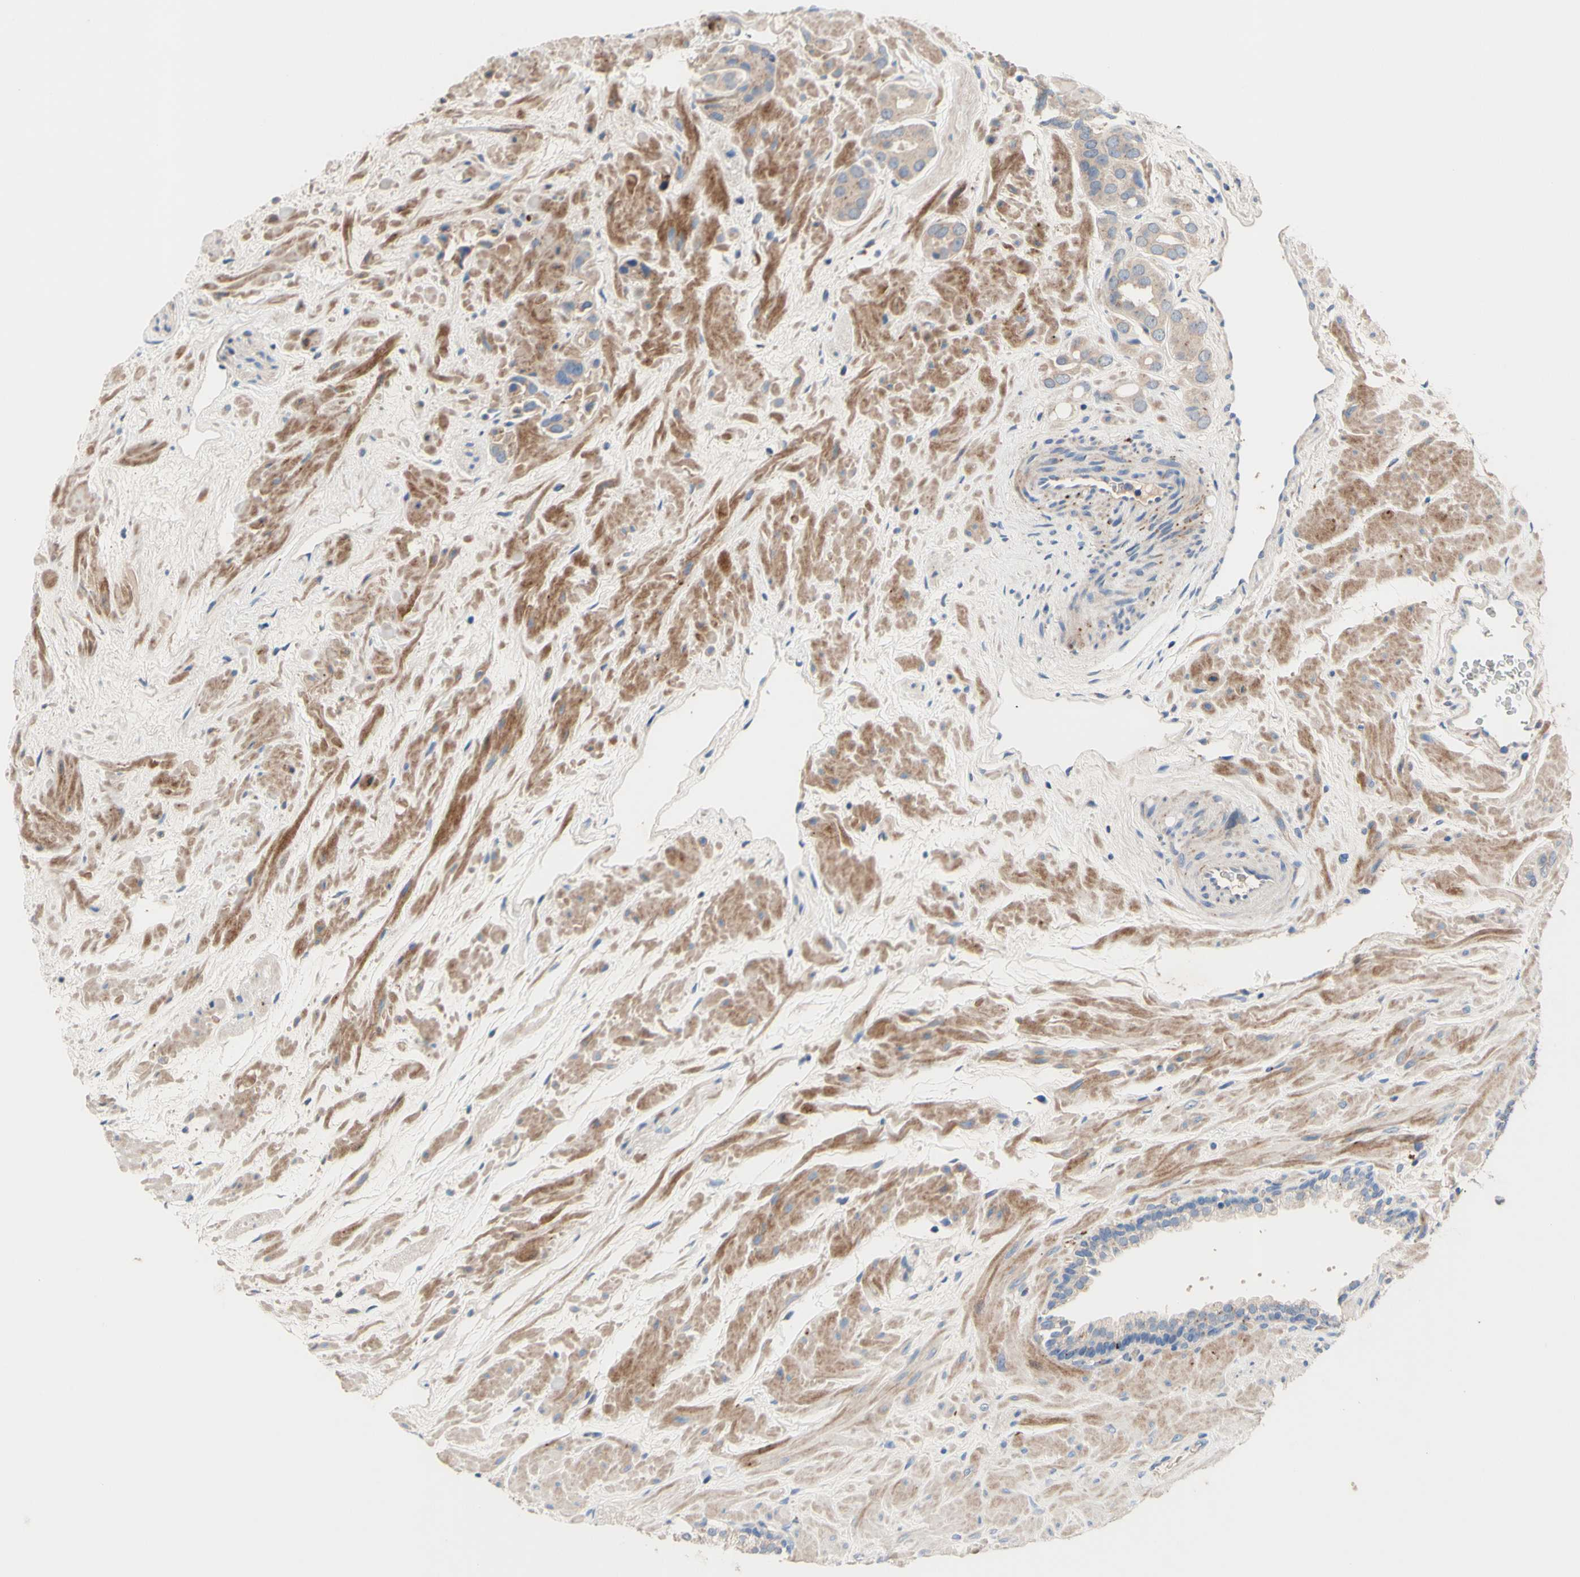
{"staining": {"intensity": "weak", "quantity": ">75%", "location": "cytoplasmic/membranous"}, "tissue": "prostate cancer", "cell_type": "Tumor cells", "image_type": "cancer", "snomed": [{"axis": "morphology", "description": "Adenocarcinoma, High grade"}, {"axis": "topography", "description": "Prostate"}], "caption": "A photomicrograph of prostate cancer stained for a protein reveals weak cytoplasmic/membranous brown staining in tumor cells.", "gene": "CDON", "patient": {"sex": "male", "age": 64}}